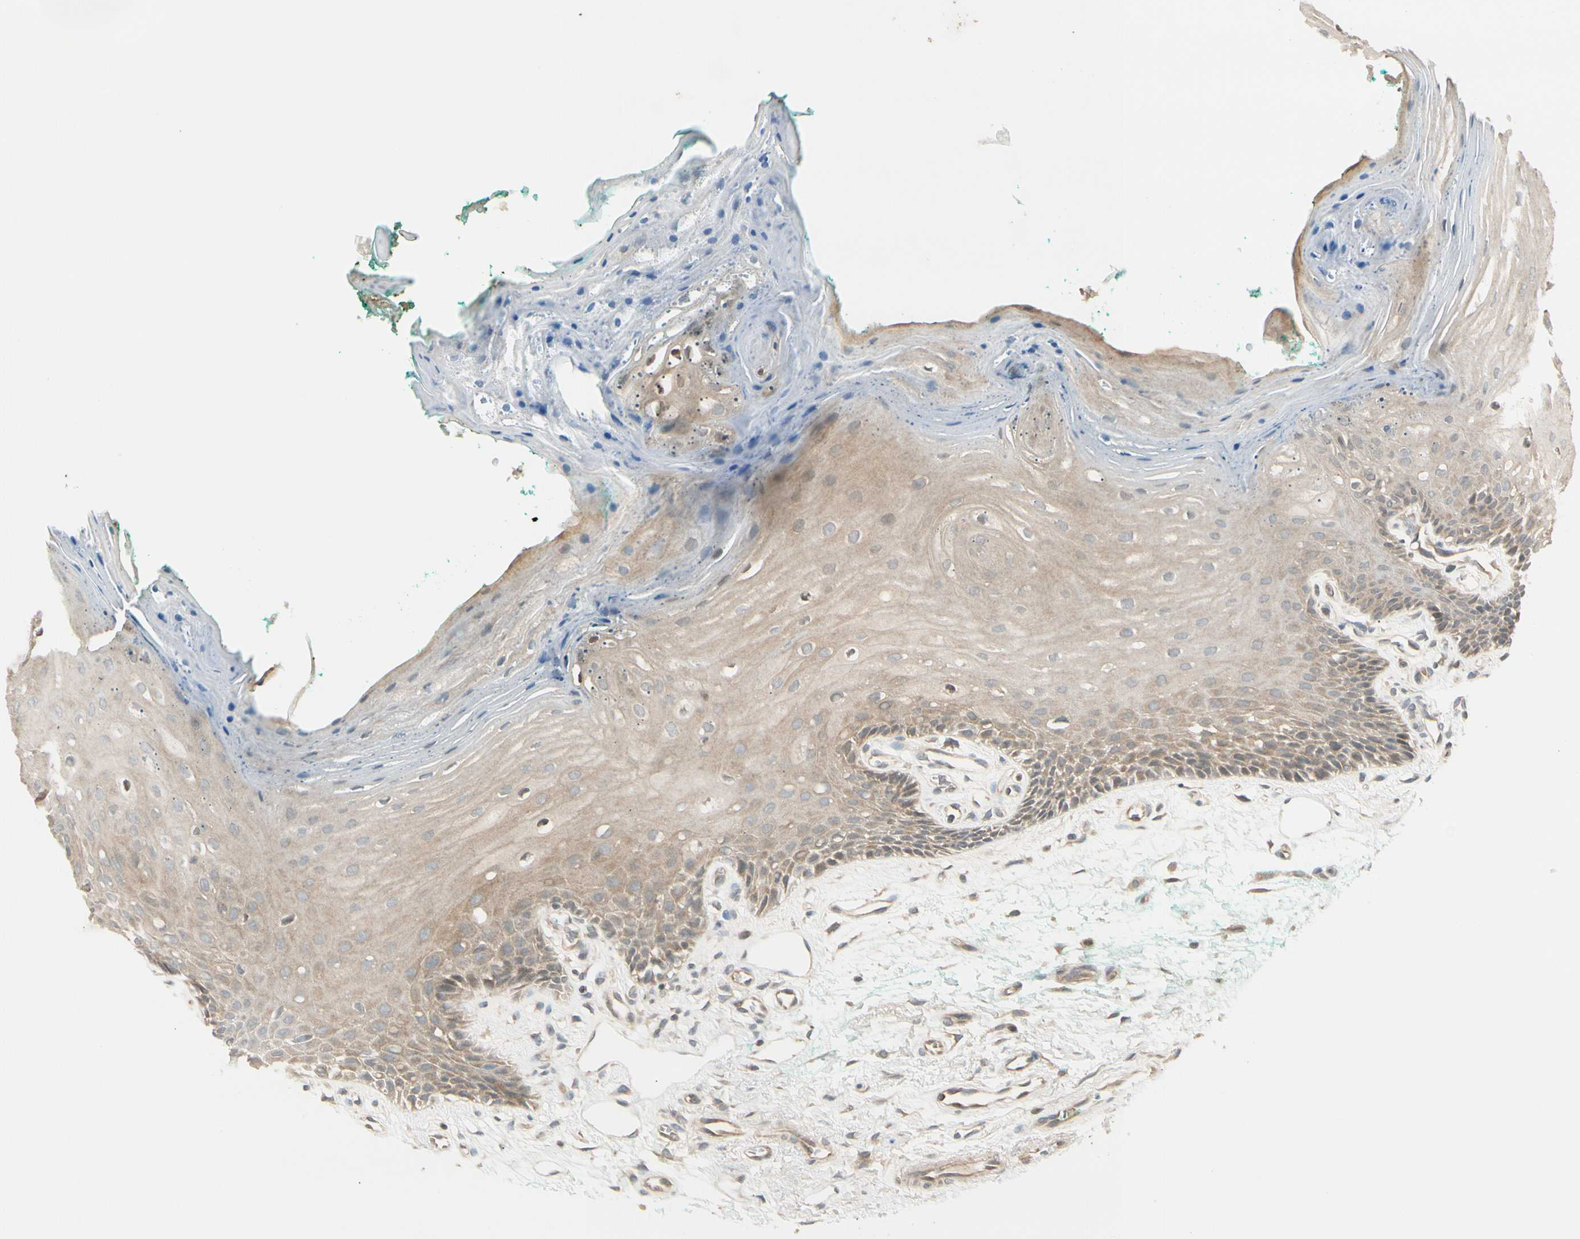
{"staining": {"intensity": "weak", "quantity": ">75%", "location": "cytoplasmic/membranous"}, "tissue": "oral mucosa", "cell_type": "Squamous epithelial cells", "image_type": "normal", "snomed": [{"axis": "morphology", "description": "Normal tissue, NOS"}, {"axis": "topography", "description": "Skeletal muscle"}, {"axis": "topography", "description": "Oral tissue"}, {"axis": "topography", "description": "Peripheral nerve tissue"}], "caption": "Squamous epithelial cells demonstrate weak cytoplasmic/membranous staining in about >75% of cells in benign oral mucosa.", "gene": "FGF10", "patient": {"sex": "female", "age": 84}}